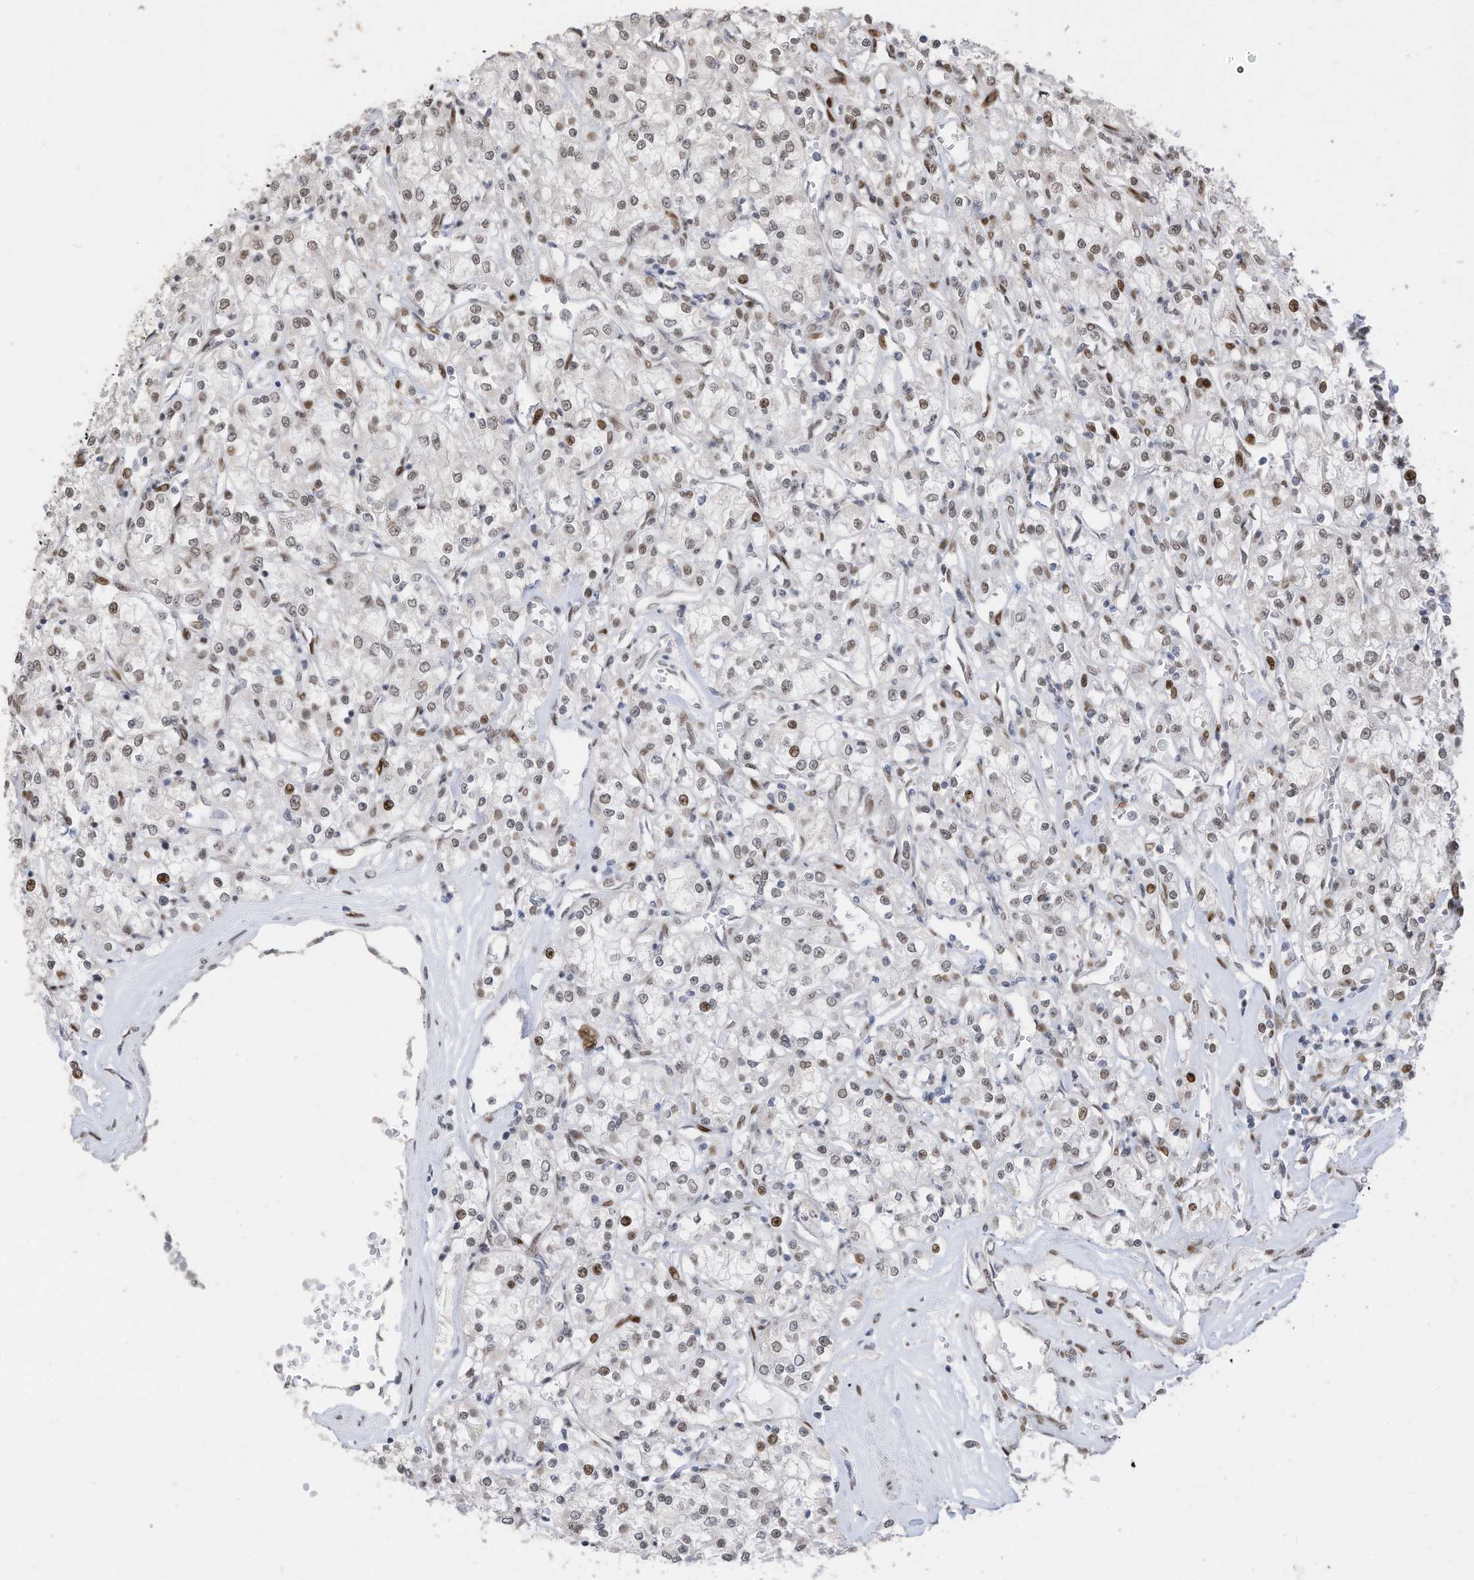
{"staining": {"intensity": "moderate", "quantity": "<25%", "location": "nuclear"}, "tissue": "renal cancer", "cell_type": "Tumor cells", "image_type": "cancer", "snomed": [{"axis": "morphology", "description": "Adenocarcinoma, NOS"}, {"axis": "topography", "description": "Kidney"}], "caption": "Protein expression analysis of renal adenocarcinoma reveals moderate nuclear positivity in approximately <25% of tumor cells. Nuclei are stained in blue.", "gene": "RABL3", "patient": {"sex": "female", "age": 59}}